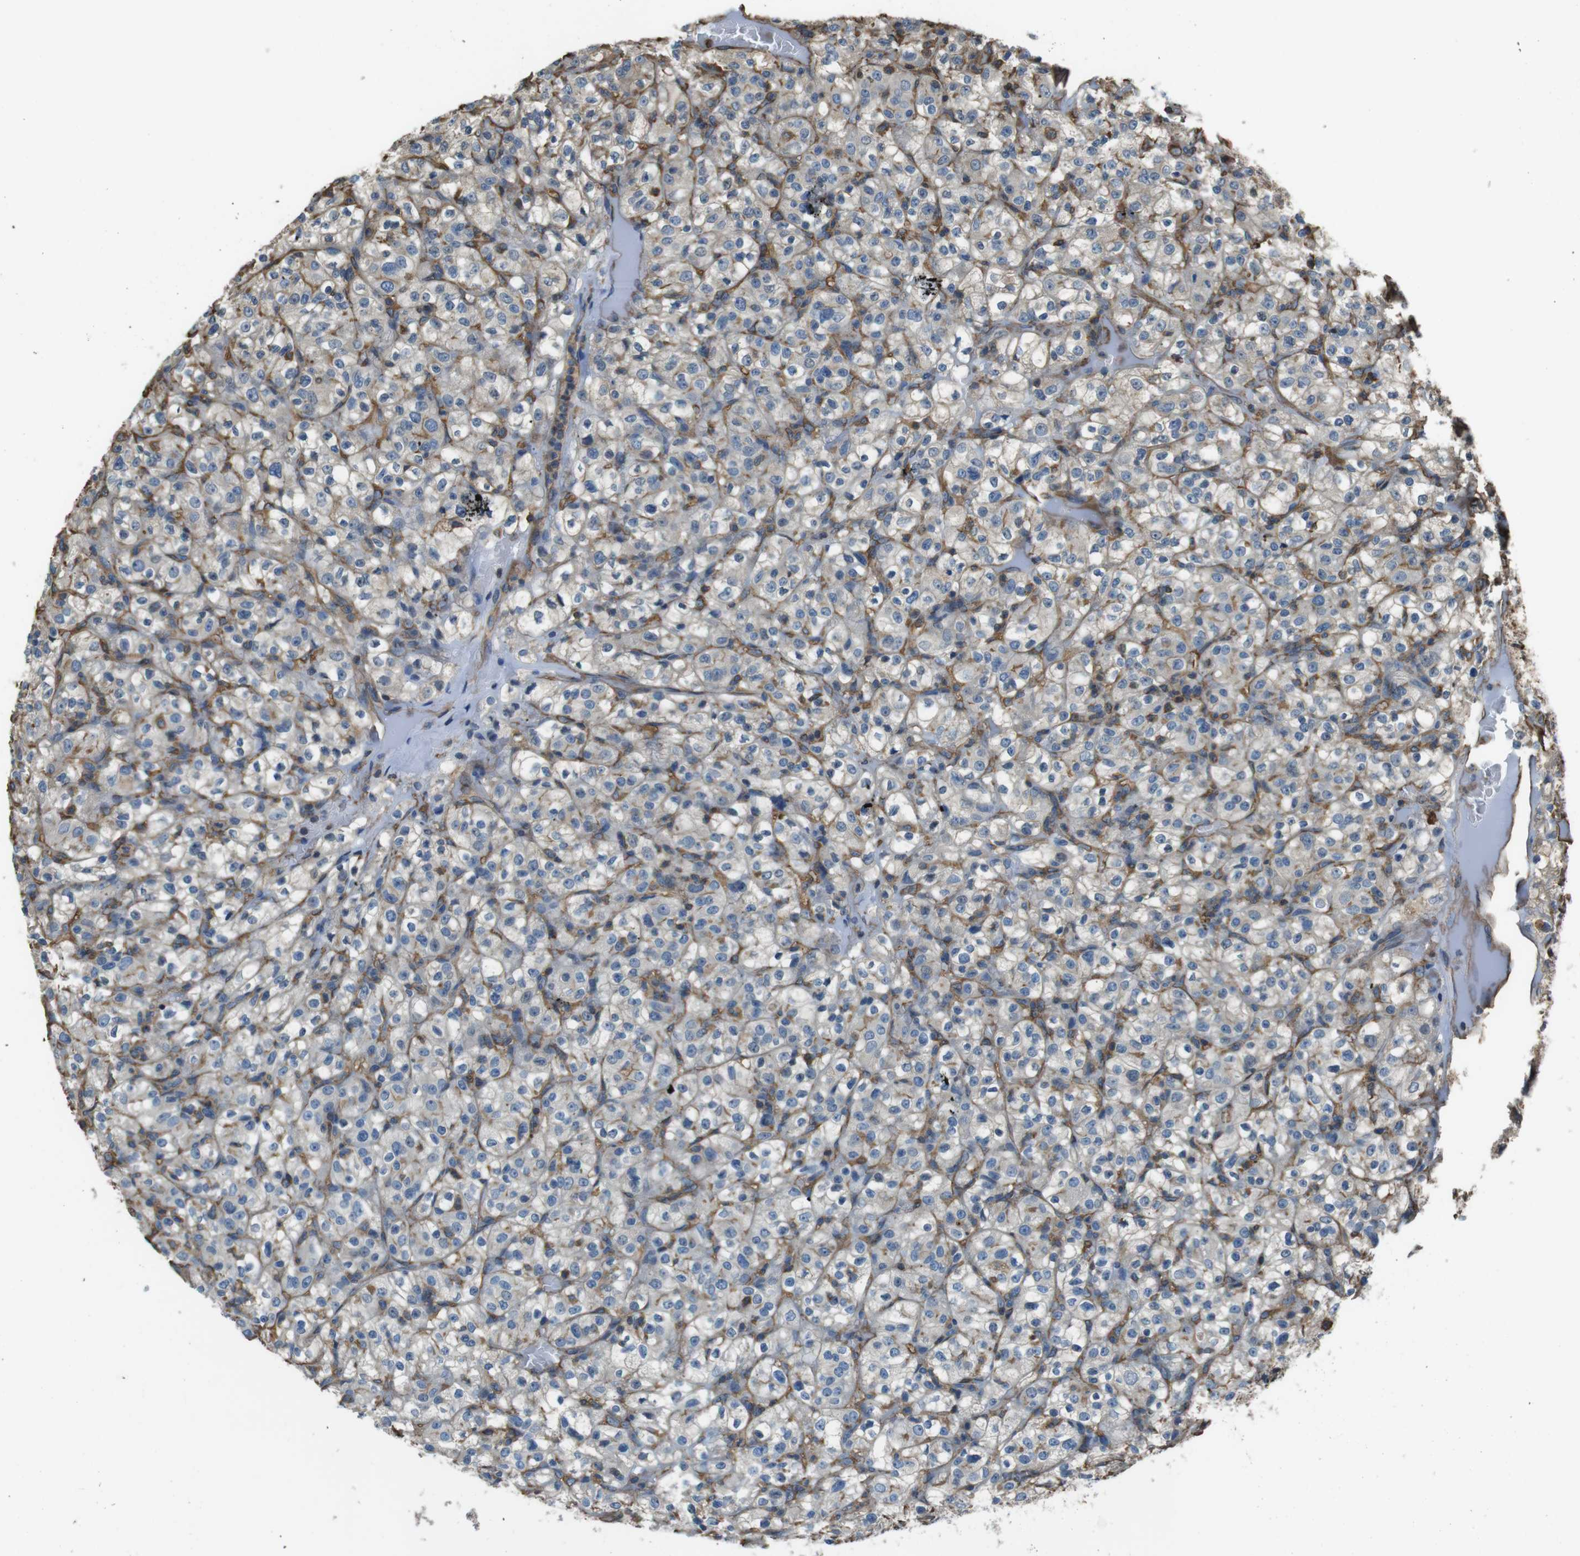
{"staining": {"intensity": "weak", "quantity": "<25%", "location": "cytoplasmic/membranous"}, "tissue": "renal cancer", "cell_type": "Tumor cells", "image_type": "cancer", "snomed": [{"axis": "morphology", "description": "Normal tissue, NOS"}, {"axis": "morphology", "description": "Adenocarcinoma, NOS"}, {"axis": "topography", "description": "Kidney"}], "caption": "Tumor cells show no significant staining in renal cancer. (DAB immunohistochemistry with hematoxylin counter stain).", "gene": "FCAR", "patient": {"sex": "female", "age": 72}}